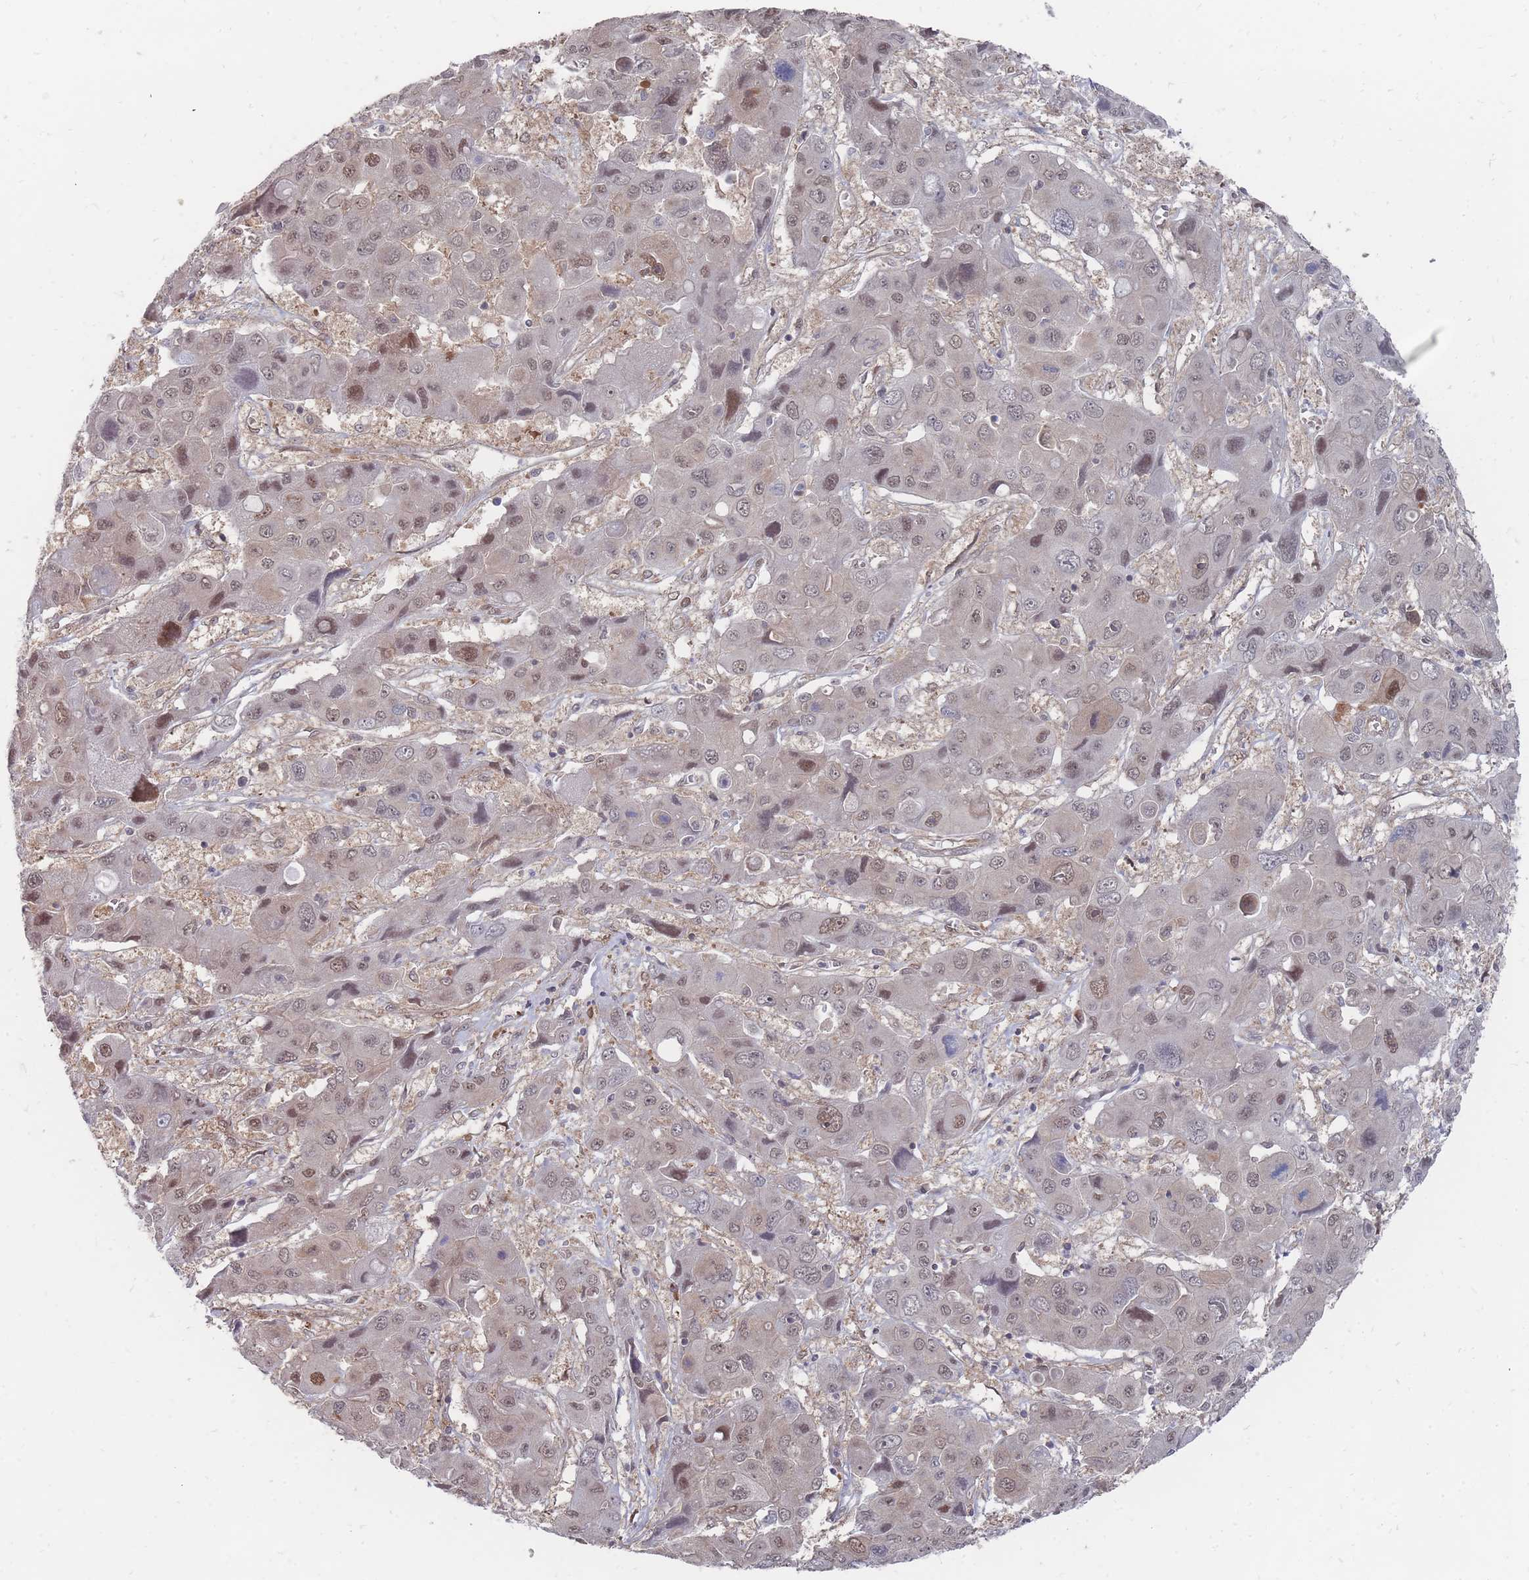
{"staining": {"intensity": "moderate", "quantity": "25%-75%", "location": "nuclear"}, "tissue": "liver cancer", "cell_type": "Tumor cells", "image_type": "cancer", "snomed": [{"axis": "morphology", "description": "Cholangiocarcinoma"}, {"axis": "topography", "description": "Liver"}], "caption": "Tumor cells reveal medium levels of moderate nuclear positivity in approximately 25%-75% of cells in human cholangiocarcinoma (liver).", "gene": "NKD1", "patient": {"sex": "male", "age": 67}}